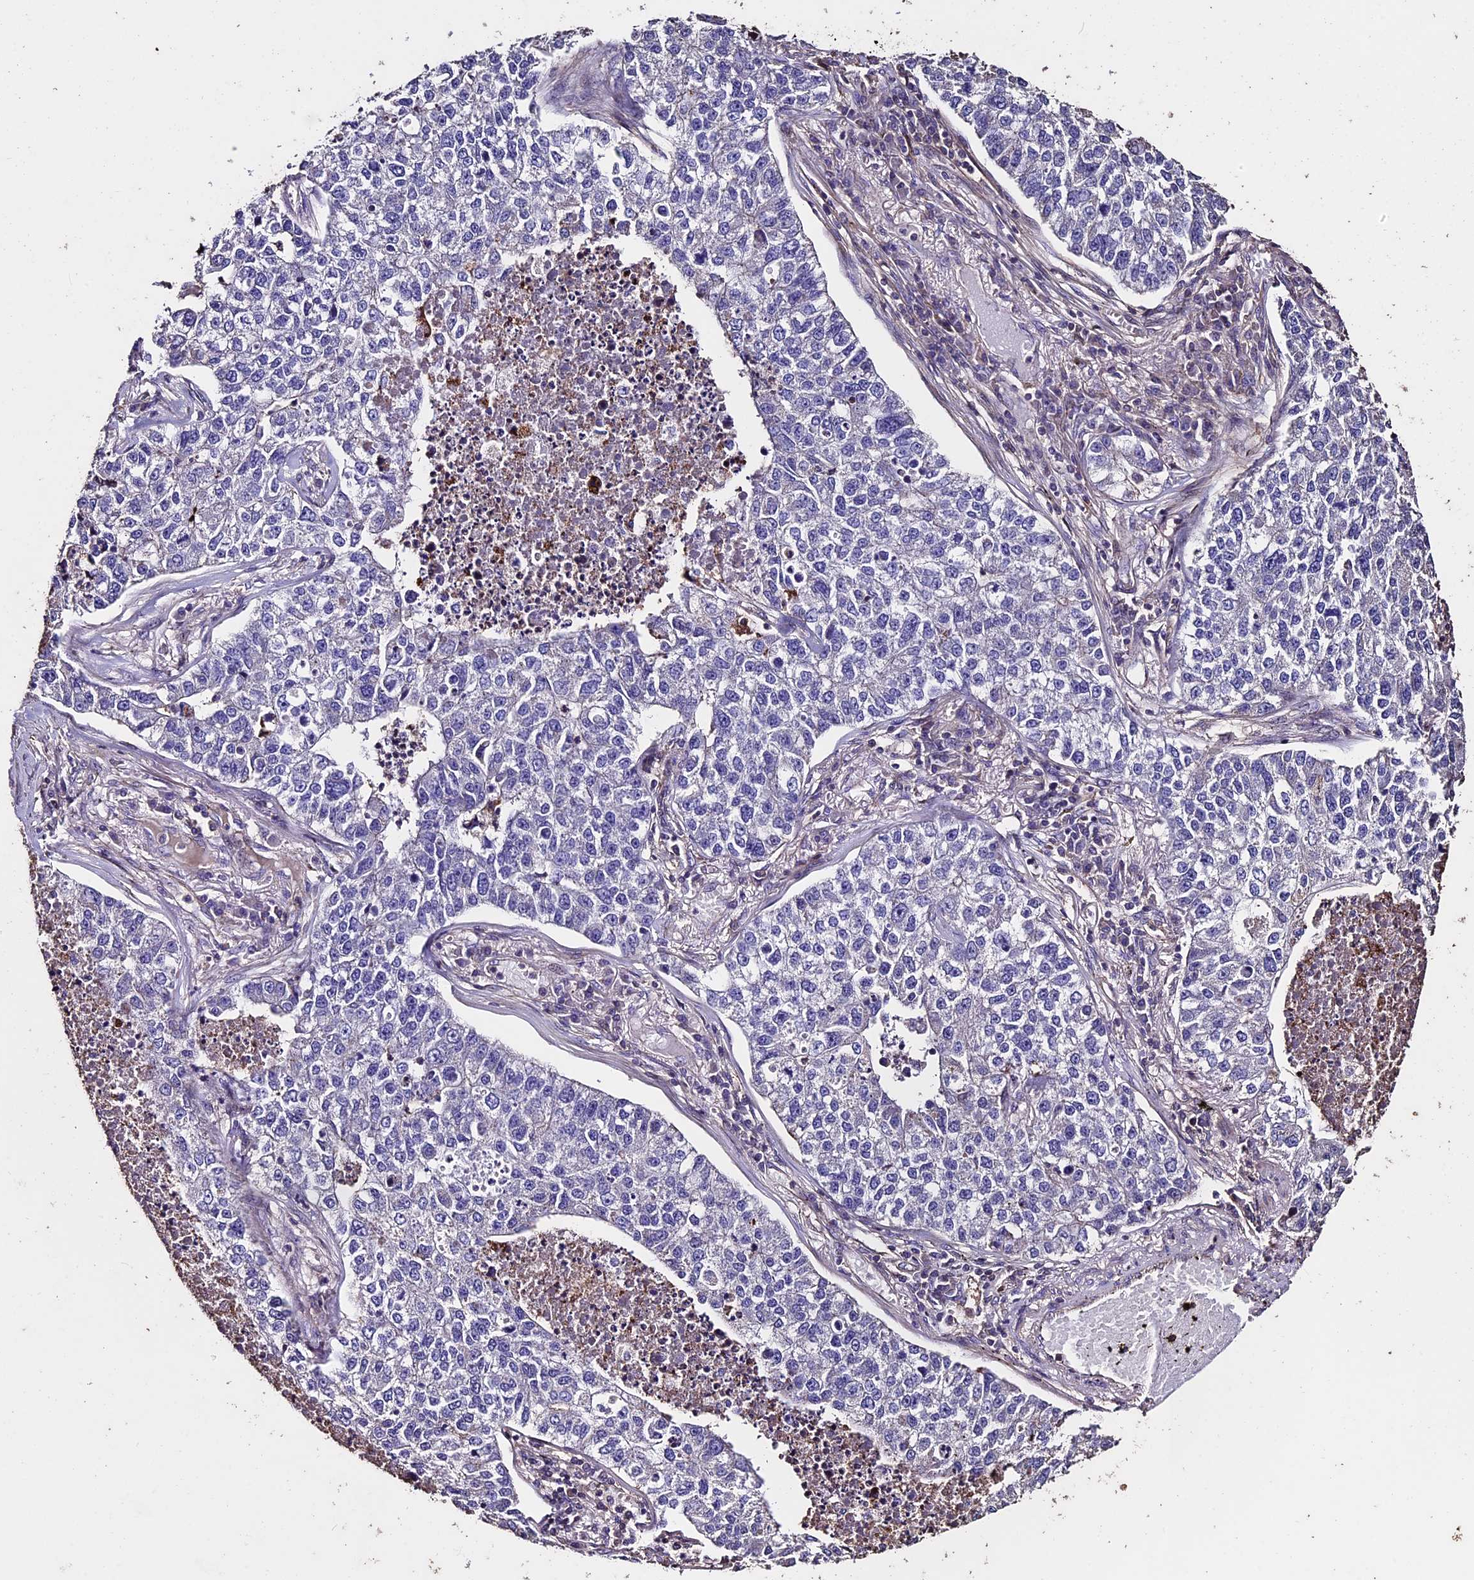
{"staining": {"intensity": "negative", "quantity": "none", "location": "none"}, "tissue": "lung cancer", "cell_type": "Tumor cells", "image_type": "cancer", "snomed": [{"axis": "morphology", "description": "Adenocarcinoma, NOS"}, {"axis": "topography", "description": "Lung"}], "caption": "The immunohistochemistry (IHC) photomicrograph has no significant expression in tumor cells of adenocarcinoma (lung) tissue. (Brightfield microscopy of DAB IHC at high magnification).", "gene": "USB1", "patient": {"sex": "male", "age": 49}}